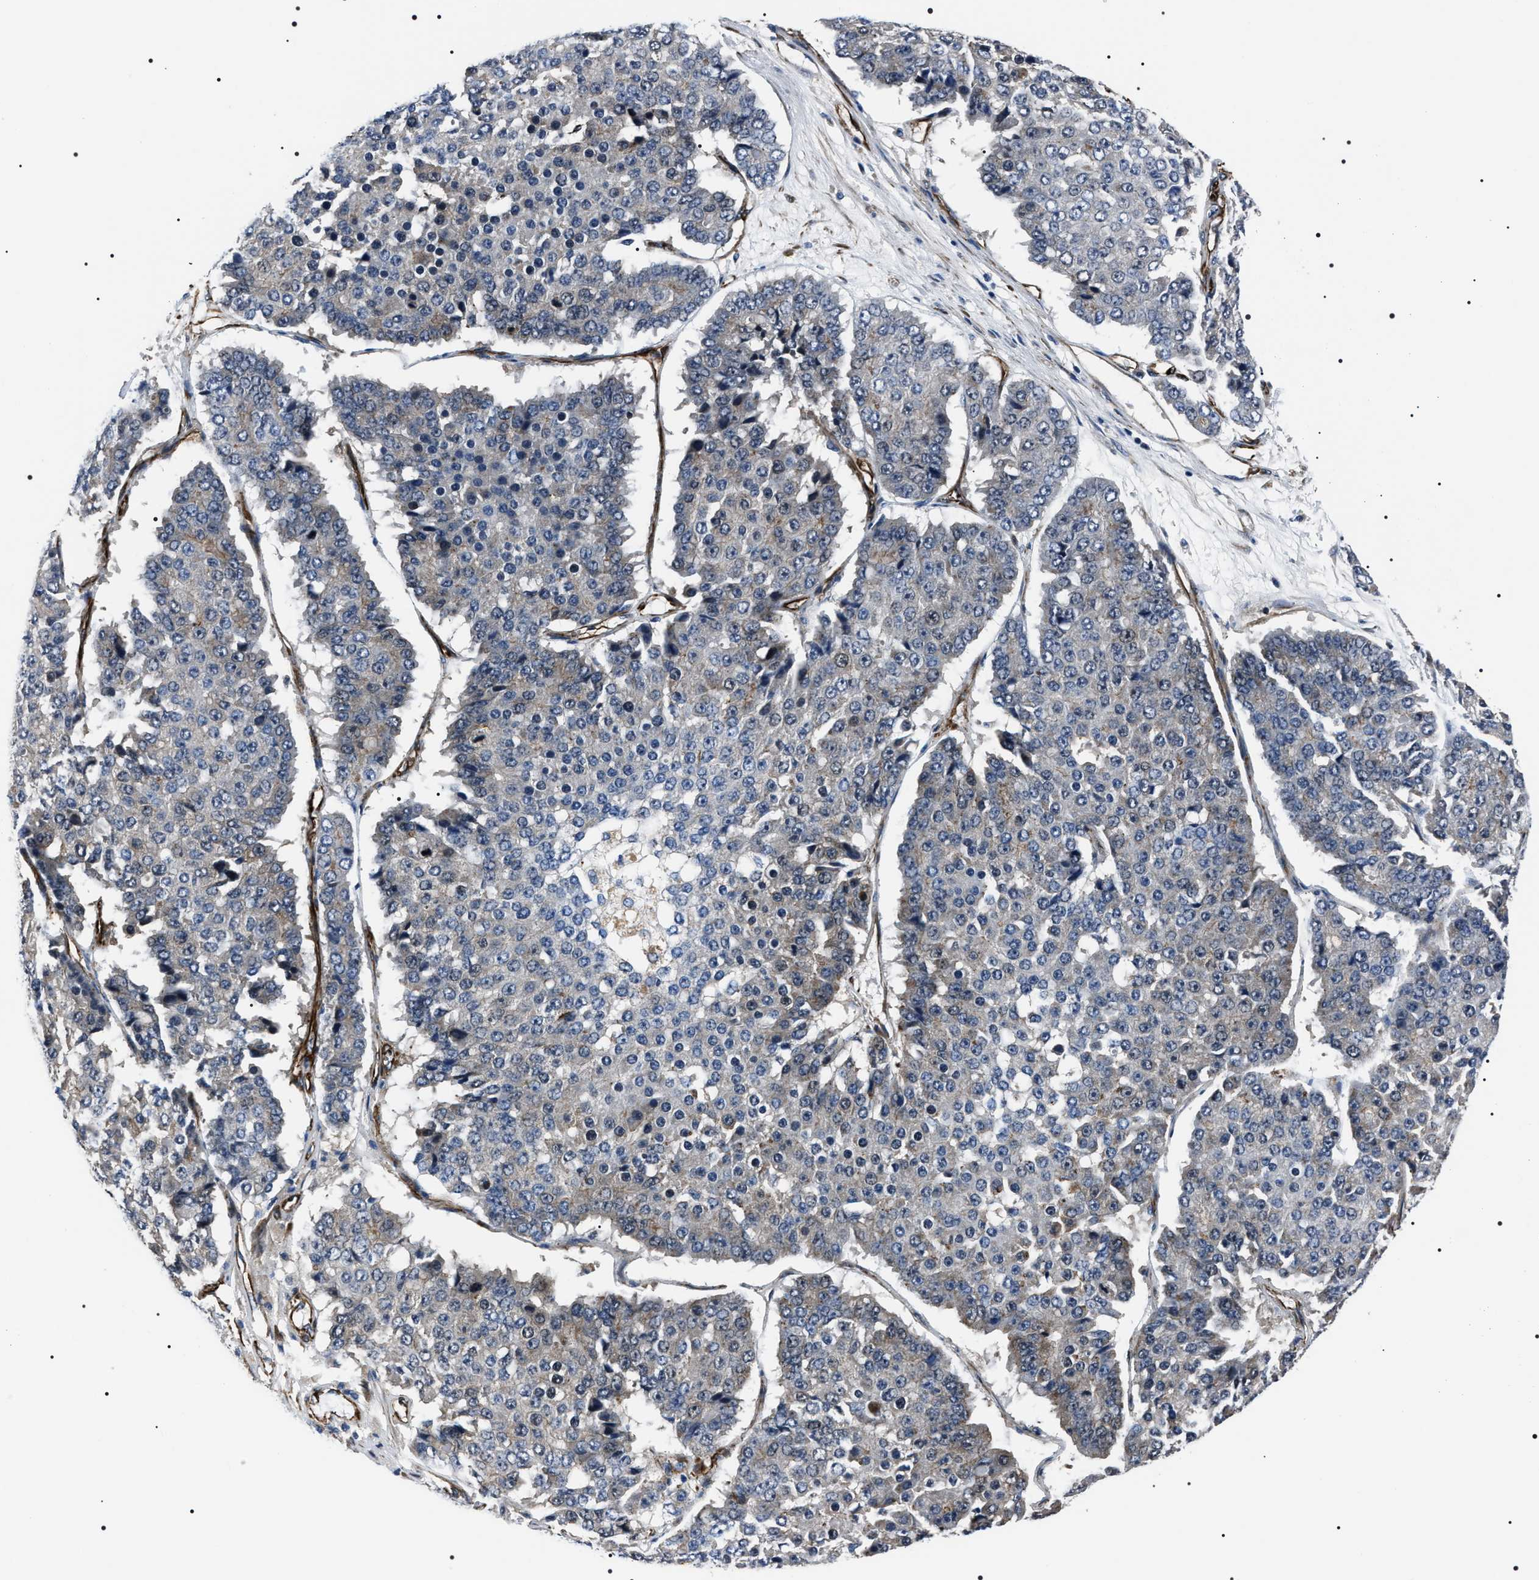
{"staining": {"intensity": "negative", "quantity": "none", "location": "none"}, "tissue": "pancreatic cancer", "cell_type": "Tumor cells", "image_type": "cancer", "snomed": [{"axis": "morphology", "description": "Adenocarcinoma, NOS"}, {"axis": "topography", "description": "Pancreas"}], "caption": "There is no significant staining in tumor cells of pancreatic cancer.", "gene": "BAG2", "patient": {"sex": "male", "age": 50}}